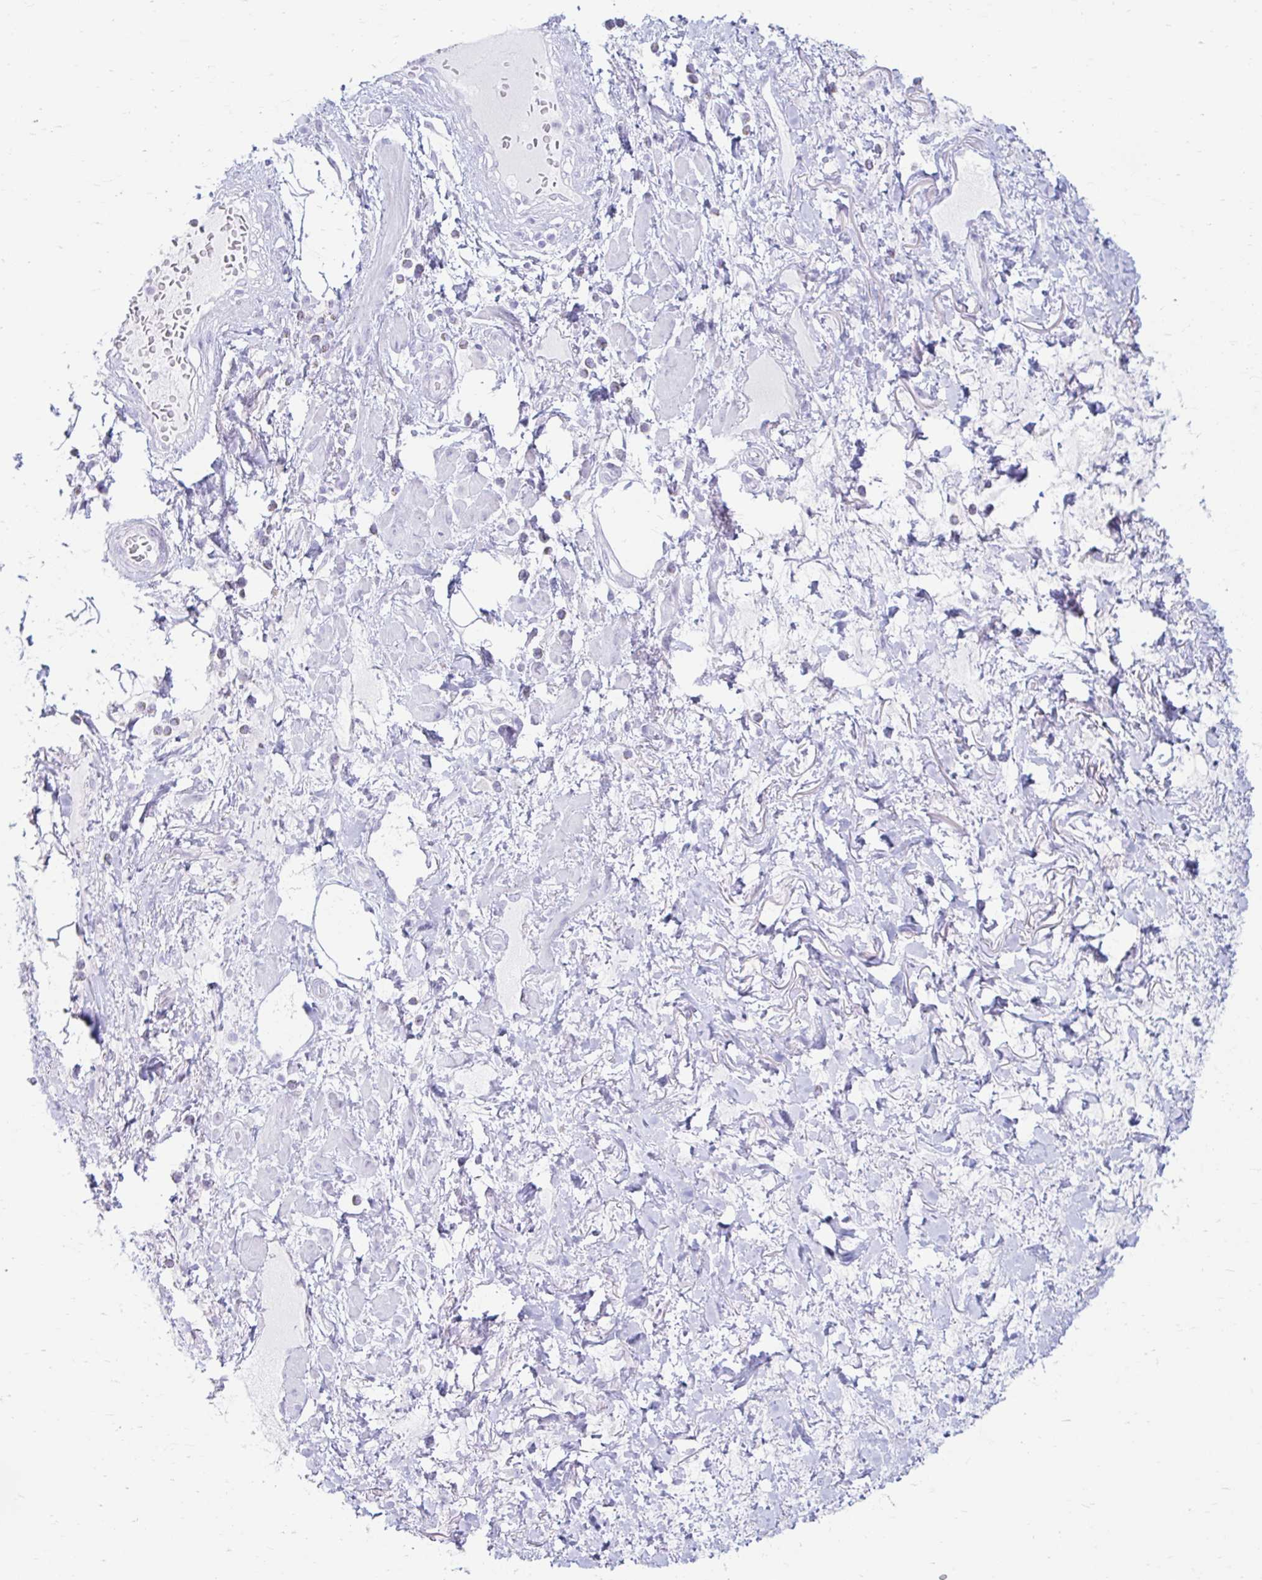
{"staining": {"intensity": "negative", "quantity": "none", "location": "none"}, "tissue": "adipose tissue", "cell_type": "Adipocytes", "image_type": "normal", "snomed": [{"axis": "morphology", "description": "Normal tissue, NOS"}, {"axis": "topography", "description": "Vagina"}, {"axis": "topography", "description": "Peripheral nerve tissue"}], "caption": "Image shows no significant protein staining in adipocytes of benign adipose tissue. (DAB (3,3'-diaminobenzidine) IHC with hematoxylin counter stain).", "gene": "ERICH6", "patient": {"sex": "female", "age": 71}}